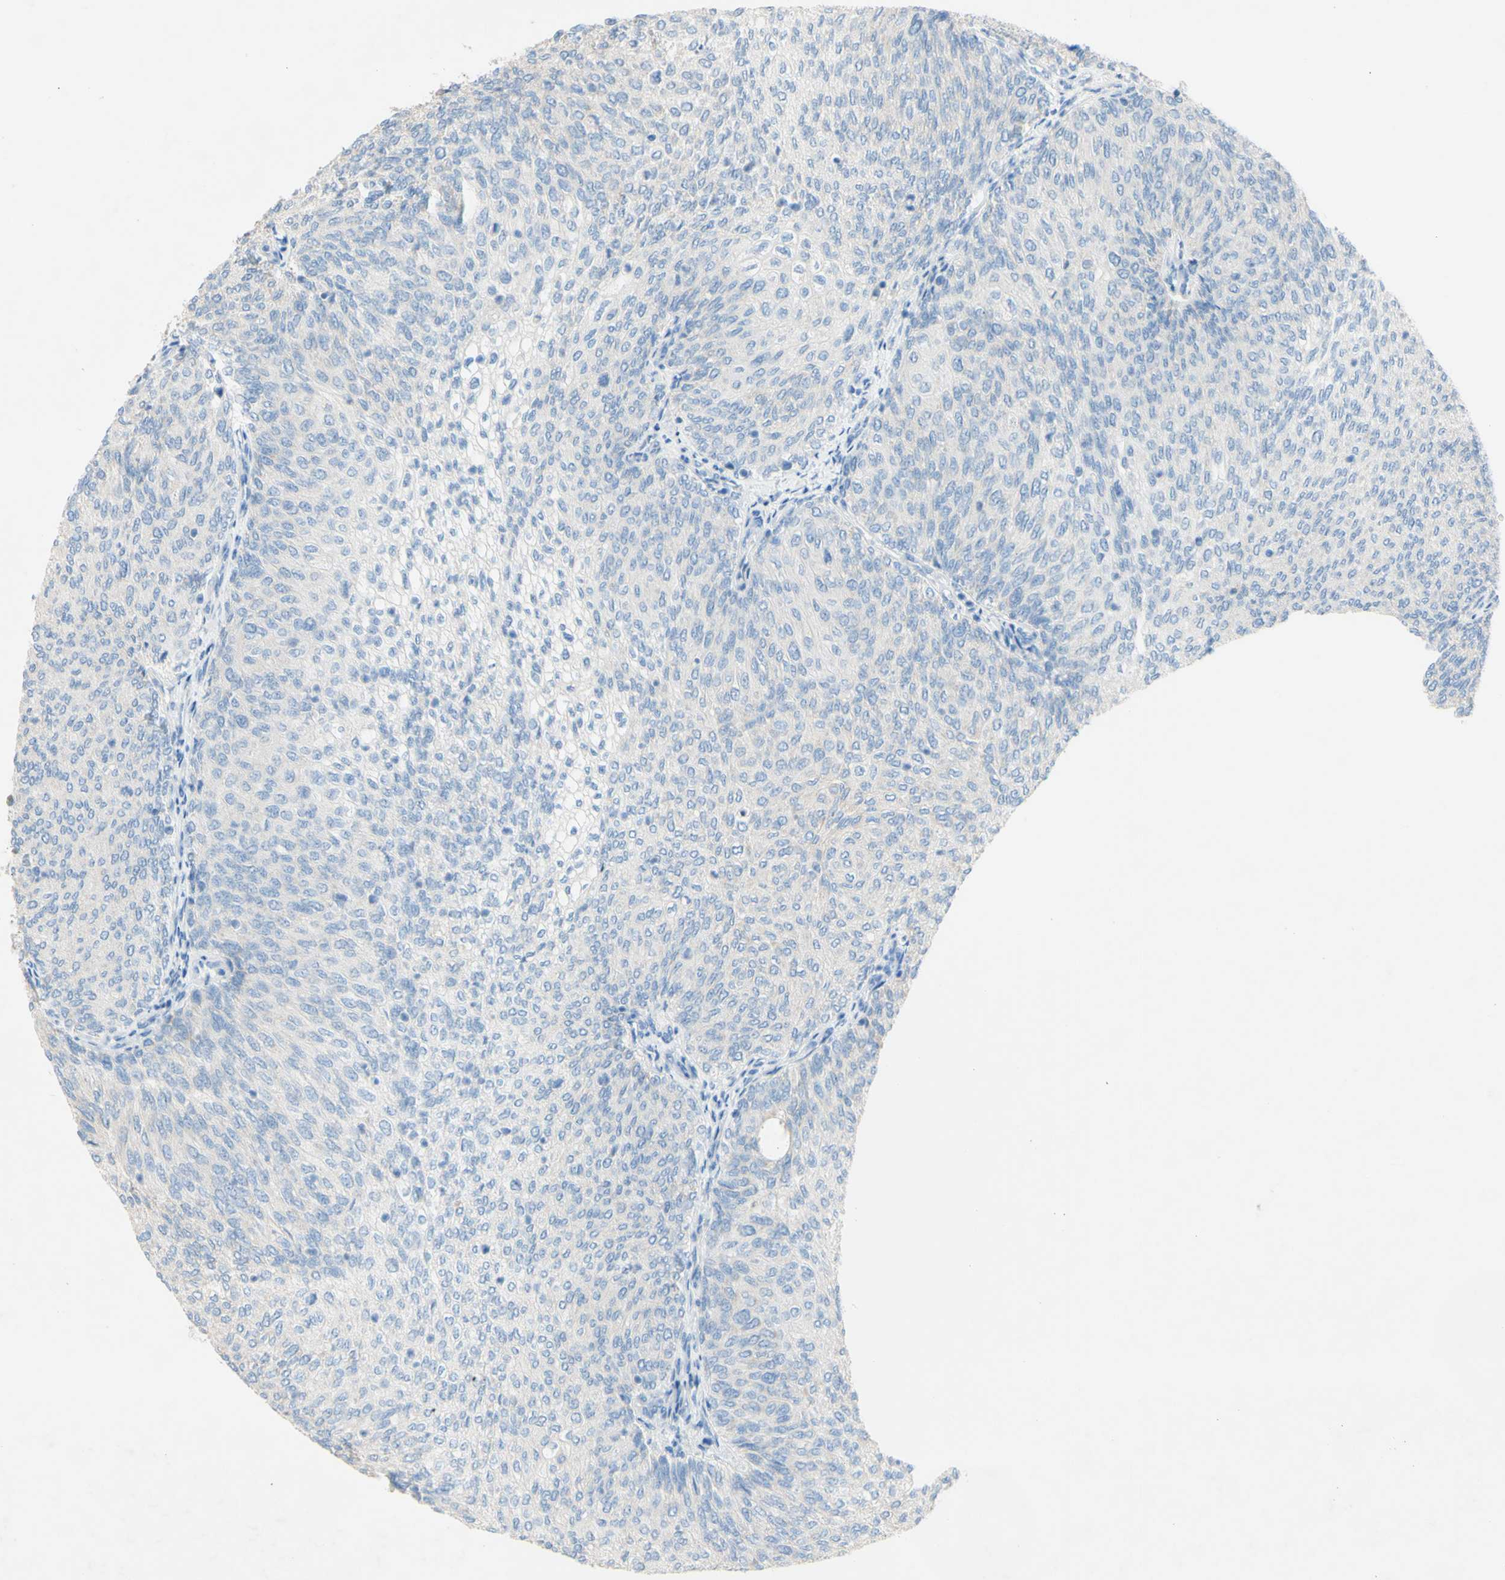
{"staining": {"intensity": "negative", "quantity": "none", "location": "none"}, "tissue": "urothelial cancer", "cell_type": "Tumor cells", "image_type": "cancer", "snomed": [{"axis": "morphology", "description": "Urothelial carcinoma, Low grade"}, {"axis": "topography", "description": "Urinary bladder"}], "caption": "Immunohistochemistry (IHC) photomicrograph of low-grade urothelial carcinoma stained for a protein (brown), which exhibits no expression in tumor cells.", "gene": "ACADL", "patient": {"sex": "female", "age": 79}}